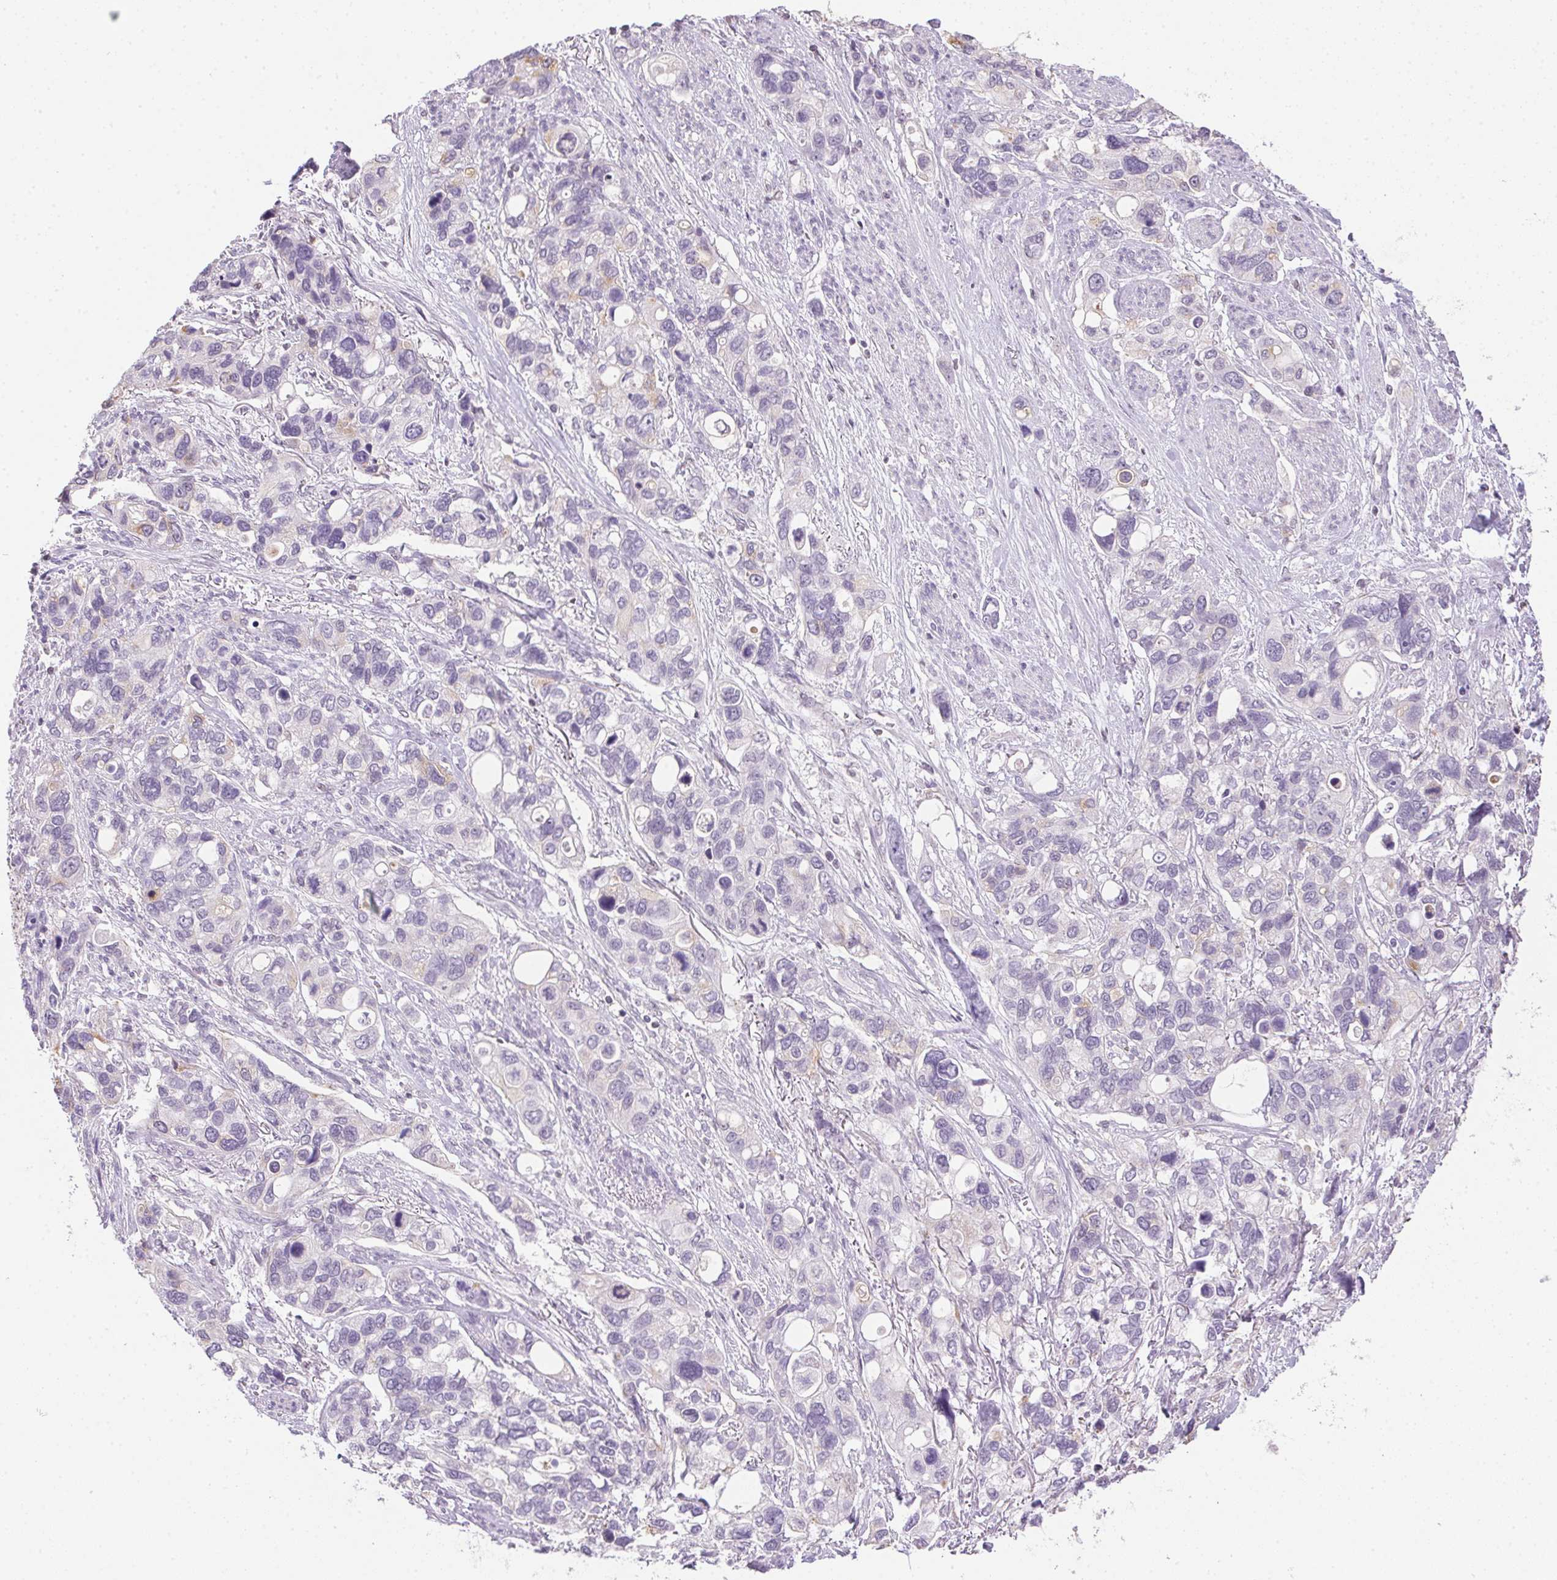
{"staining": {"intensity": "negative", "quantity": "none", "location": "none"}, "tissue": "stomach cancer", "cell_type": "Tumor cells", "image_type": "cancer", "snomed": [{"axis": "morphology", "description": "Adenocarcinoma, NOS"}, {"axis": "topography", "description": "Stomach, upper"}], "caption": "High power microscopy image of an immunohistochemistry (IHC) micrograph of stomach adenocarcinoma, revealing no significant positivity in tumor cells.", "gene": "PRL", "patient": {"sex": "female", "age": 81}}